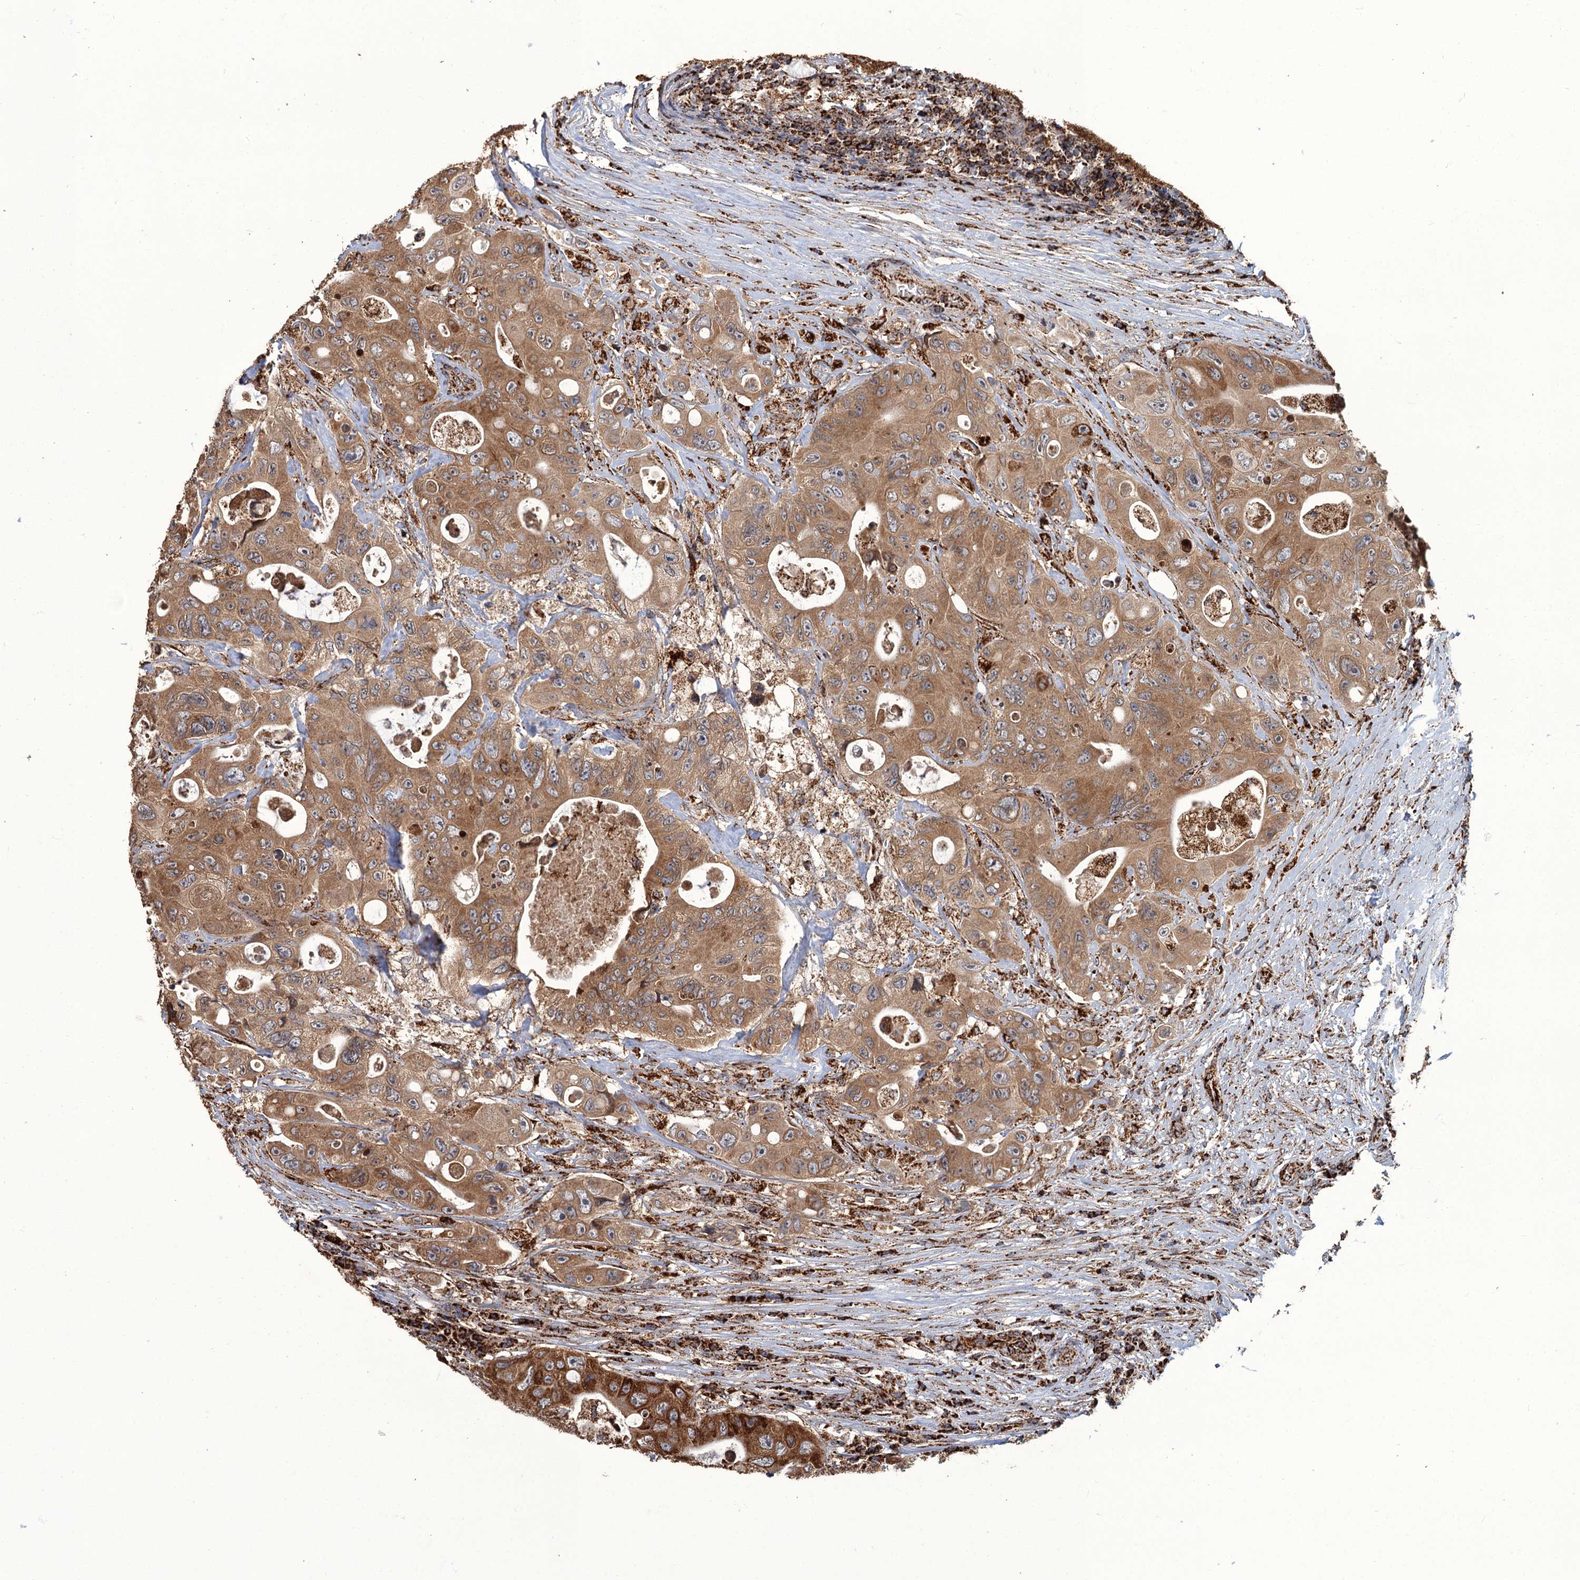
{"staining": {"intensity": "strong", "quantity": ">75%", "location": "cytoplasmic/membranous"}, "tissue": "colorectal cancer", "cell_type": "Tumor cells", "image_type": "cancer", "snomed": [{"axis": "morphology", "description": "Adenocarcinoma, NOS"}, {"axis": "topography", "description": "Colon"}], "caption": "The immunohistochemical stain shows strong cytoplasmic/membranous expression in tumor cells of colorectal cancer (adenocarcinoma) tissue. (DAB = brown stain, brightfield microscopy at high magnification).", "gene": "APH1A", "patient": {"sex": "female", "age": 46}}